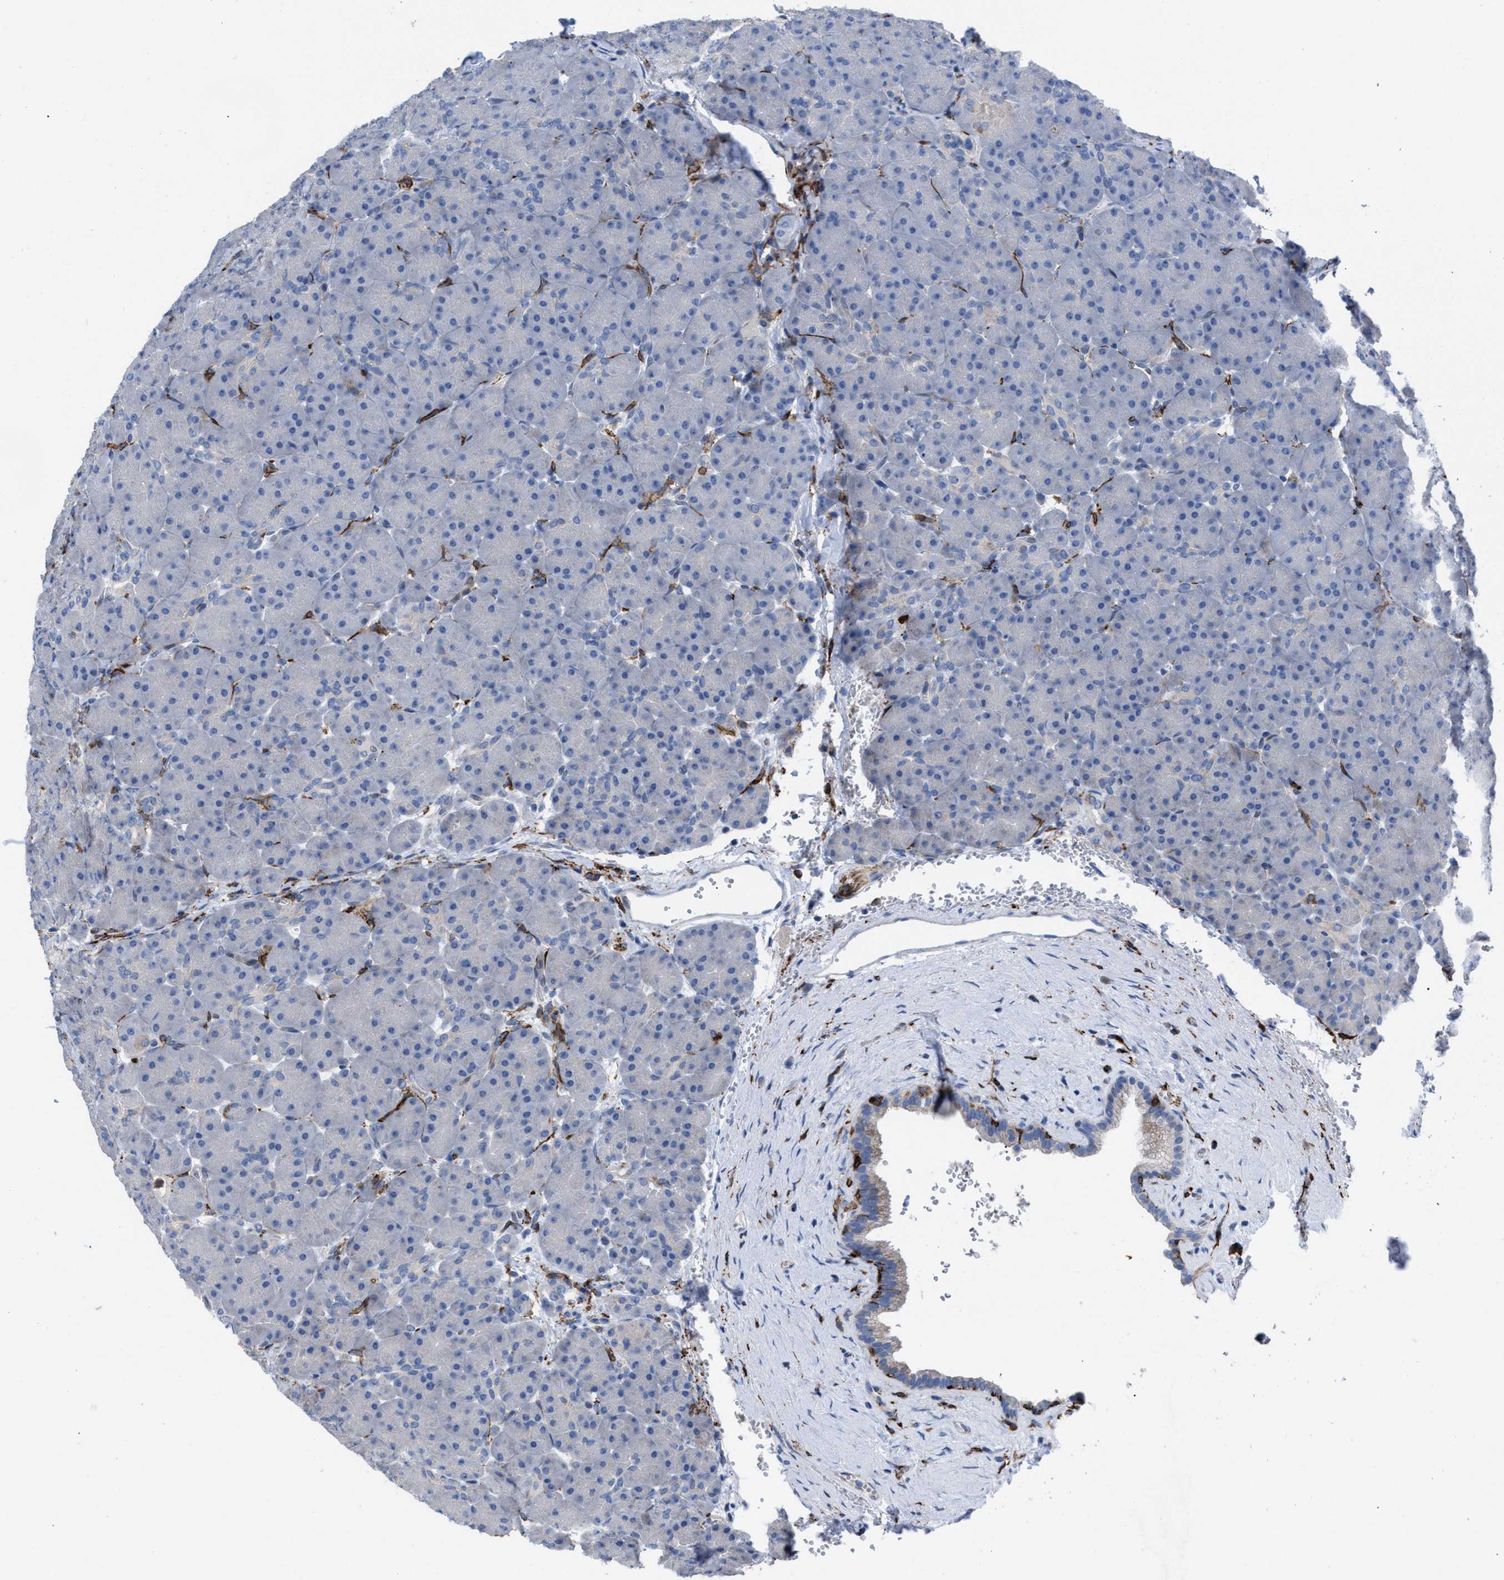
{"staining": {"intensity": "negative", "quantity": "none", "location": "none"}, "tissue": "pancreas", "cell_type": "Exocrine glandular cells", "image_type": "normal", "snomed": [{"axis": "morphology", "description": "Normal tissue, NOS"}, {"axis": "topography", "description": "Pancreas"}], "caption": "Human pancreas stained for a protein using immunohistochemistry (IHC) exhibits no staining in exocrine glandular cells.", "gene": "SLC47A1", "patient": {"sex": "male", "age": 66}}